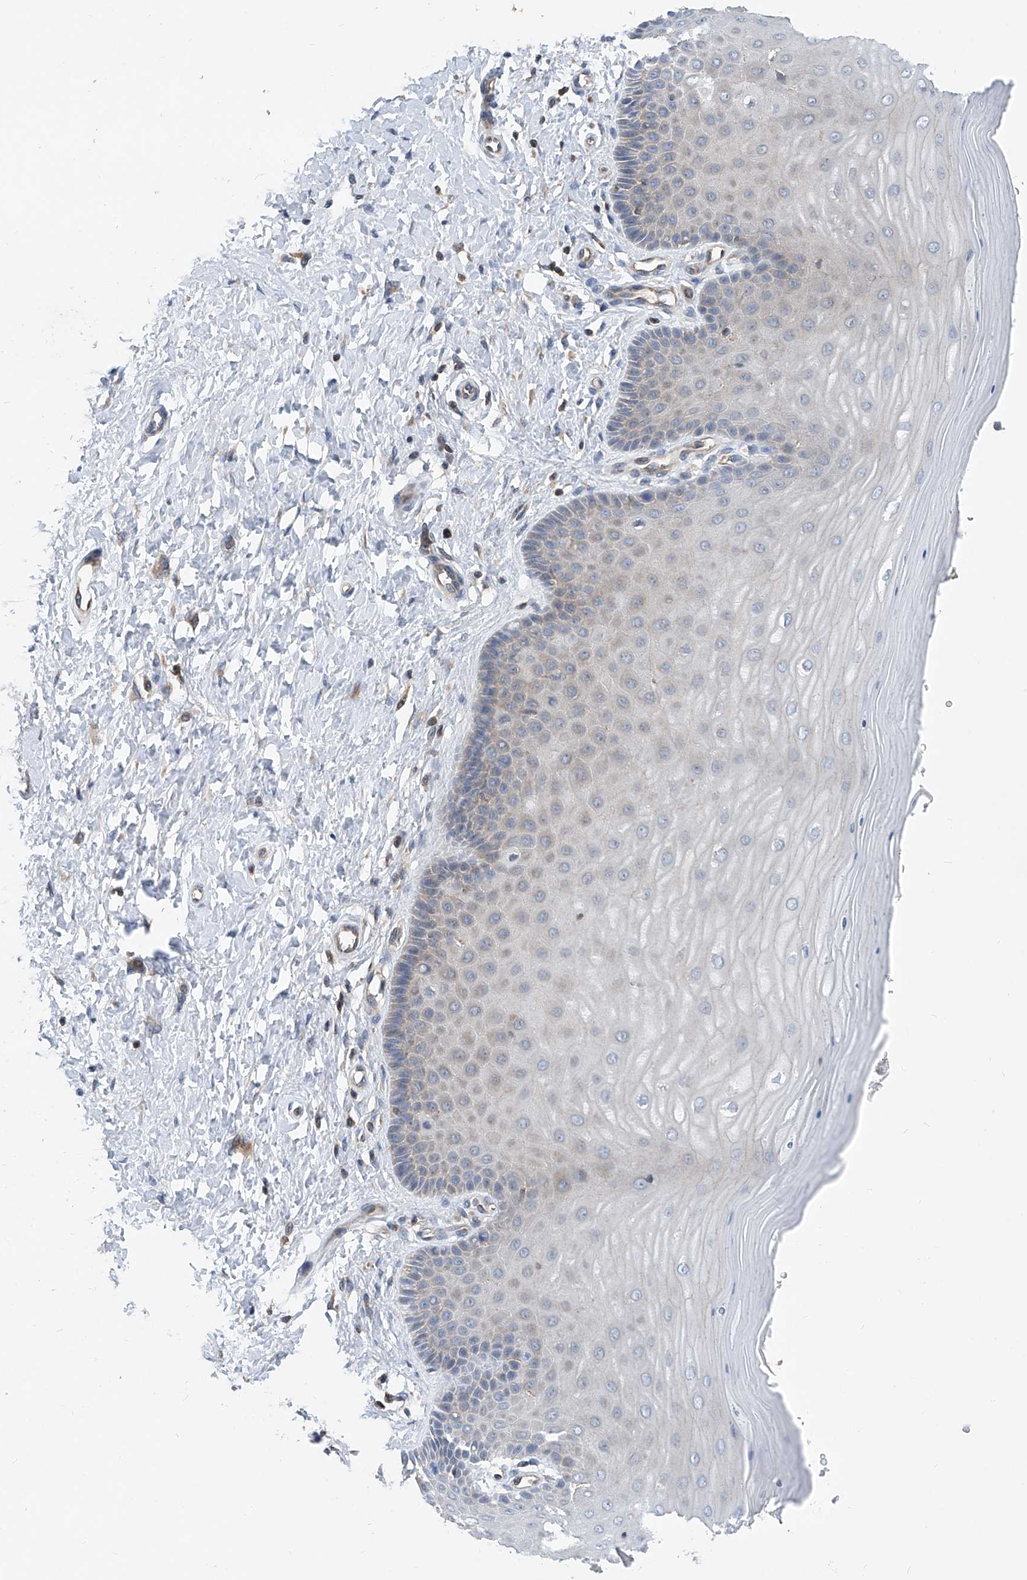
{"staining": {"intensity": "moderate", "quantity": "25%-75%", "location": "cytoplasmic/membranous"}, "tissue": "cervix", "cell_type": "Glandular cells", "image_type": "normal", "snomed": [{"axis": "morphology", "description": "Normal tissue, NOS"}, {"axis": "topography", "description": "Cervix"}], "caption": "Moderate cytoplasmic/membranous staining for a protein is appreciated in approximately 25%-75% of glandular cells of benign cervix using IHC.", "gene": "TRIM38", "patient": {"sex": "female", "age": 55}}